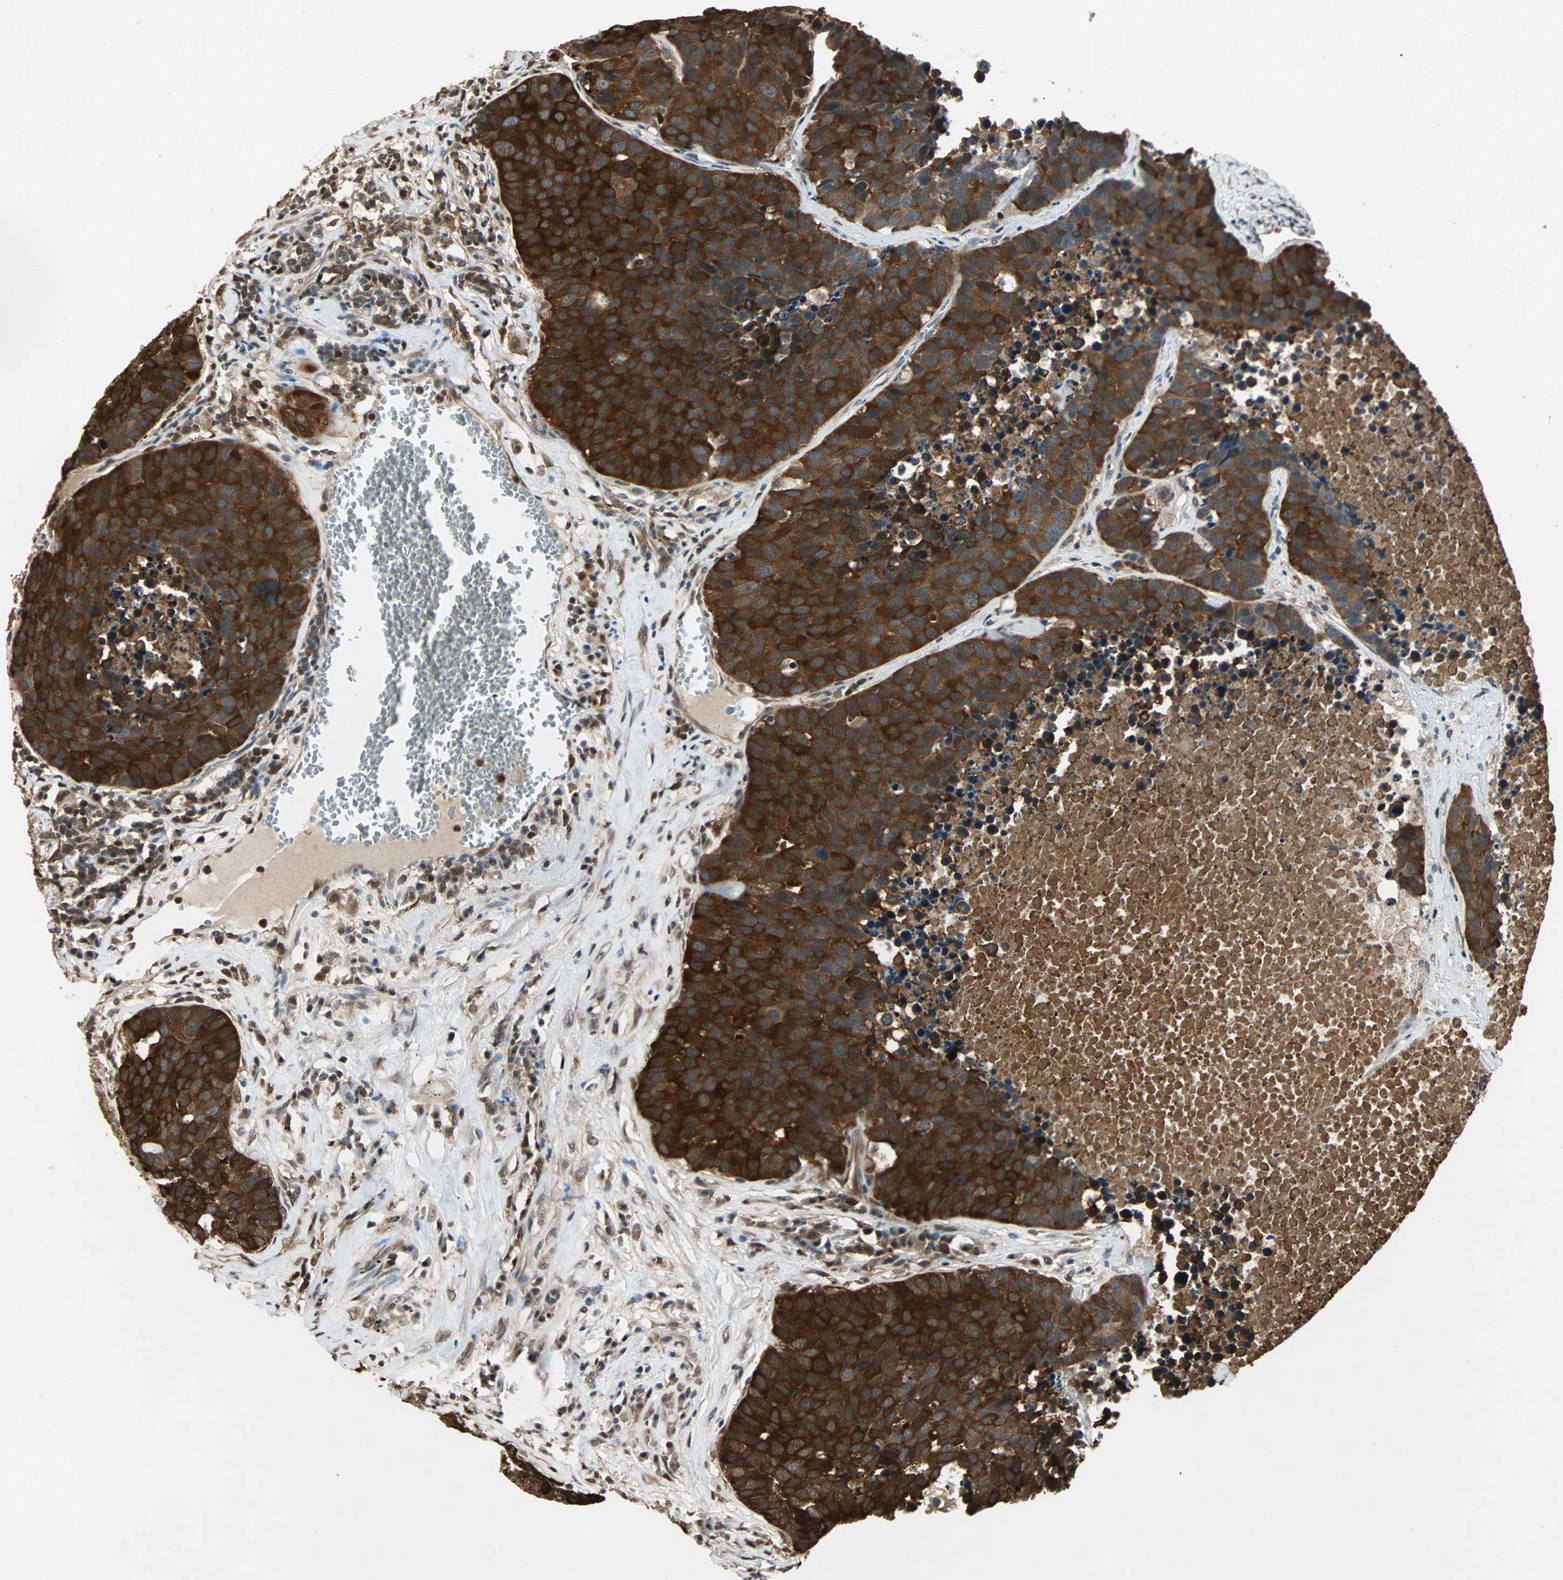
{"staining": {"intensity": "strong", "quantity": ">75%", "location": "cytoplasmic/membranous"}, "tissue": "carcinoid", "cell_type": "Tumor cells", "image_type": "cancer", "snomed": [{"axis": "morphology", "description": "Carcinoid, malignant, NOS"}, {"axis": "topography", "description": "Lung"}], "caption": "DAB immunohistochemical staining of carcinoid reveals strong cytoplasmic/membranous protein positivity in about >75% of tumor cells. Using DAB (3,3'-diaminobenzidine) (brown) and hematoxylin (blue) stains, captured at high magnification using brightfield microscopy.", "gene": "ACLY", "patient": {"sex": "male", "age": 60}}